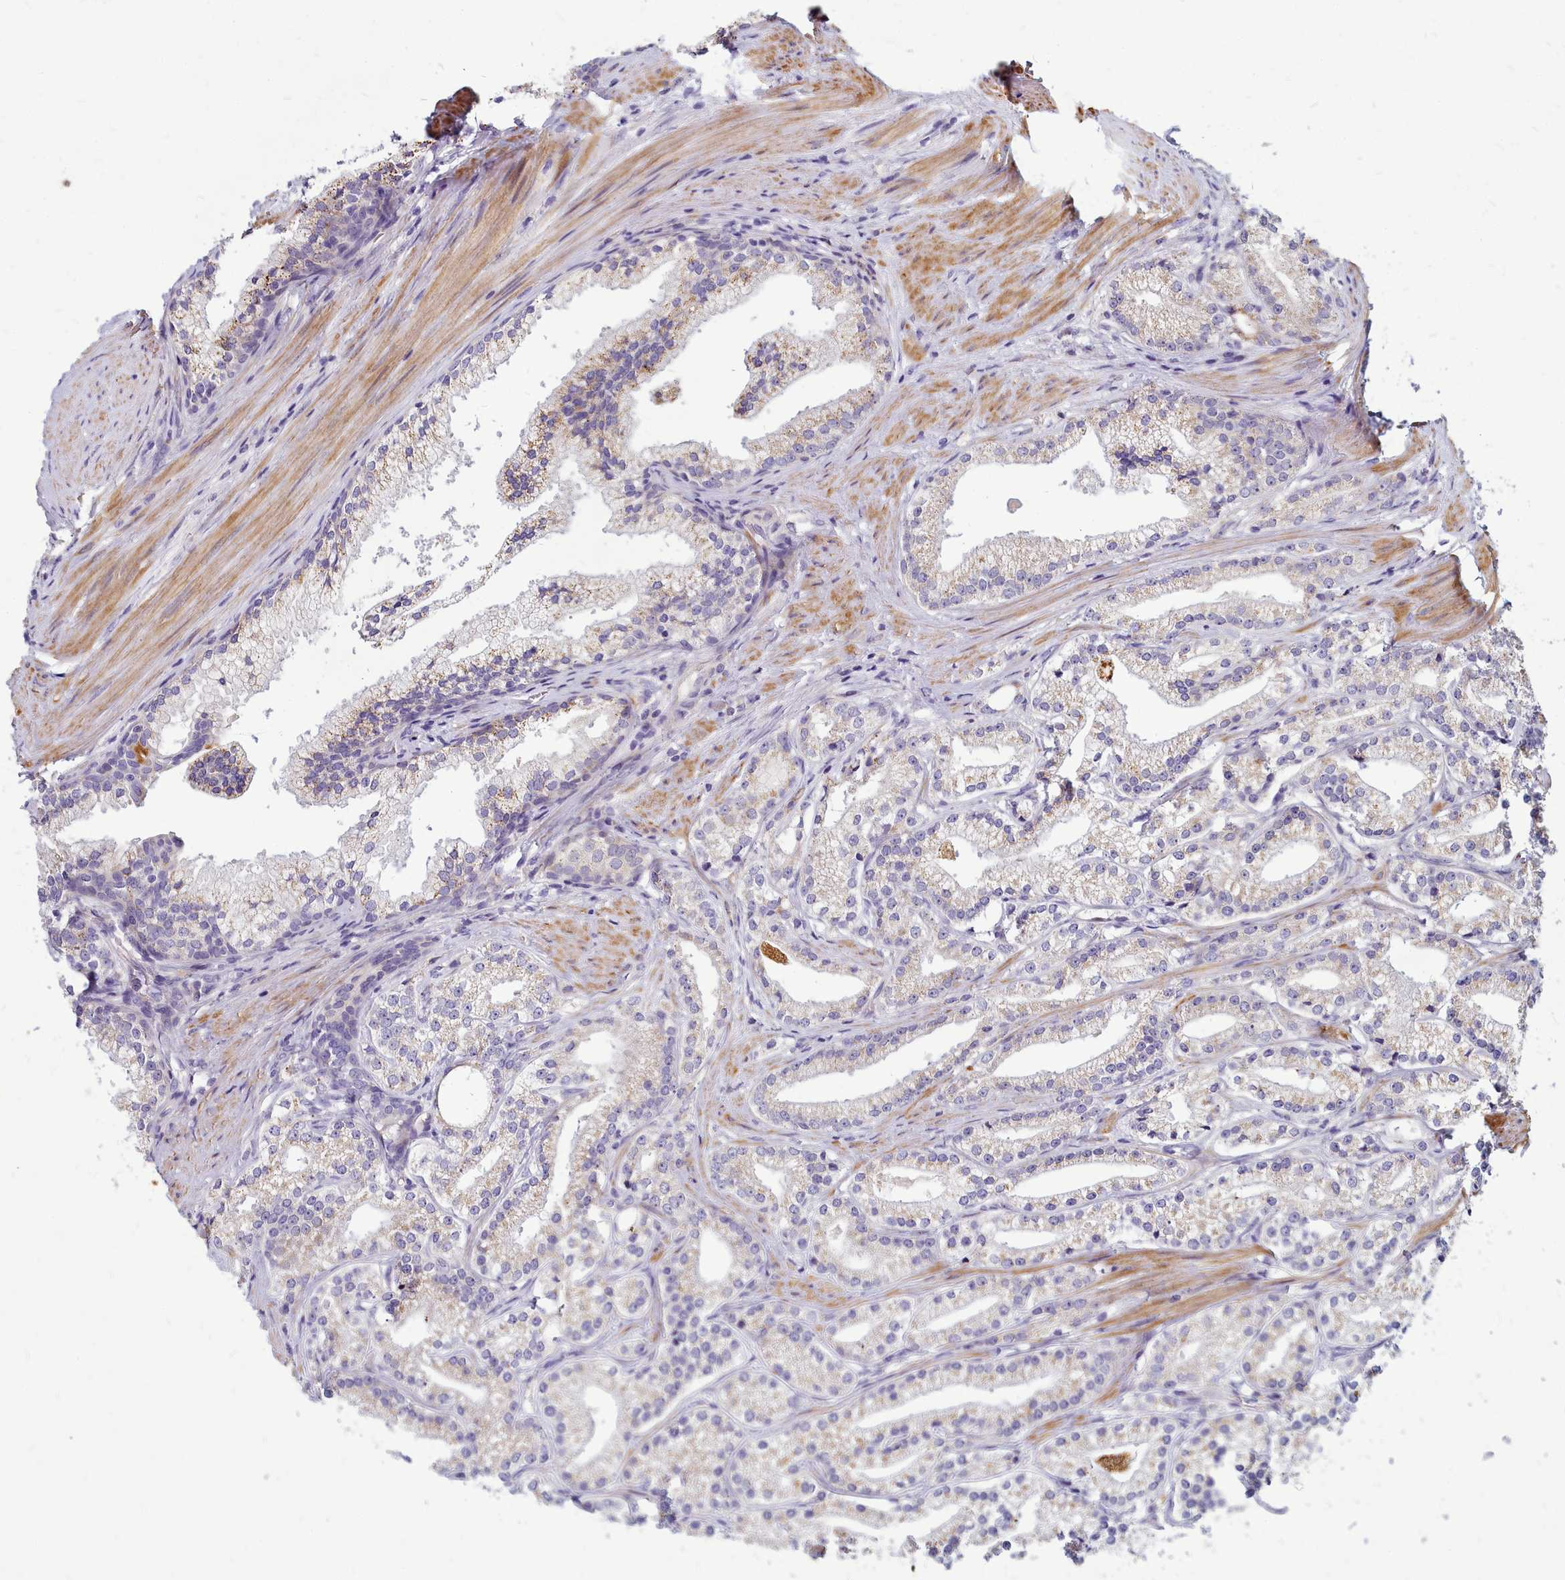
{"staining": {"intensity": "weak", "quantity": "<25%", "location": "cytoplasmic/membranous"}, "tissue": "prostate cancer", "cell_type": "Tumor cells", "image_type": "cancer", "snomed": [{"axis": "morphology", "description": "Adenocarcinoma, Low grade"}, {"axis": "topography", "description": "Prostate"}], "caption": "High magnification brightfield microscopy of prostate low-grade adenocarcinoma stained with DAB (brown) and counterstained with hematoxylin (blue): tumor cells show no significant expression. (DAB immunohistochemistry with hematoxylin counter stain).", "gene": "SMPD4", "patient": {"sex": "male", "age": 57}}